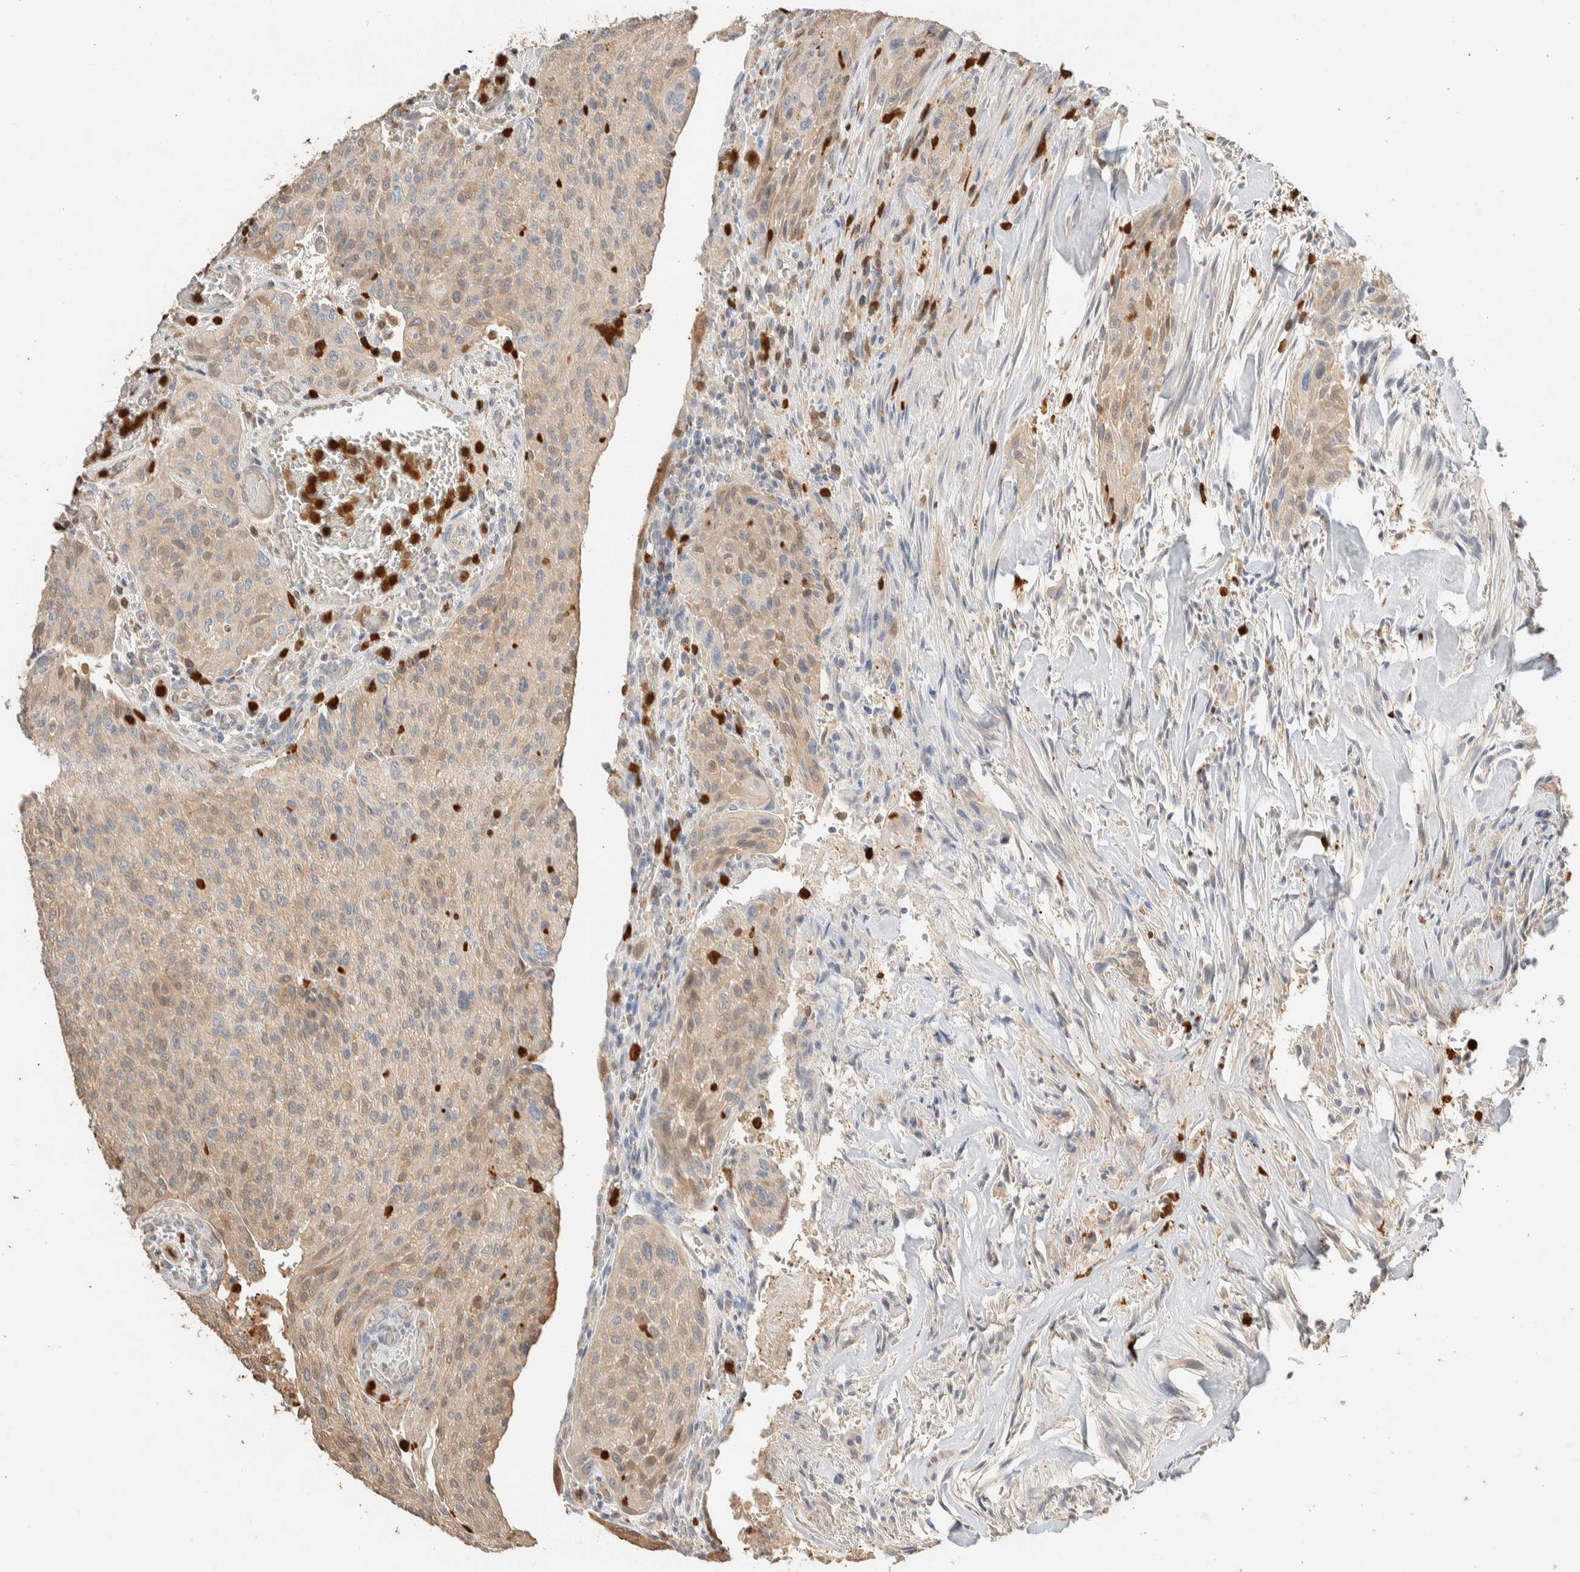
{"staining": {"intensity": "weak", "quantity": "<25%", "location": "cytoplasmic/membranous,nuclear"}, "tissue": "urothelial cancer", "cell_type": "Tumor cells", "image_type": "cancer", "snomed": [{"axis": "morphology", "description": "Urothelial carcinoma, Low grade"}, {"axis": "morphology", "description": "Urothelial carcinoma, High grade"}, {"axis": "topography", "description": "Urinary bladder"}], "caption": "Tumor cells are negative for brown protein staining in urothelial carcinoma (high-grade).", "gene": "SETD4", "patient": {"sex": "male", "age": 35}}